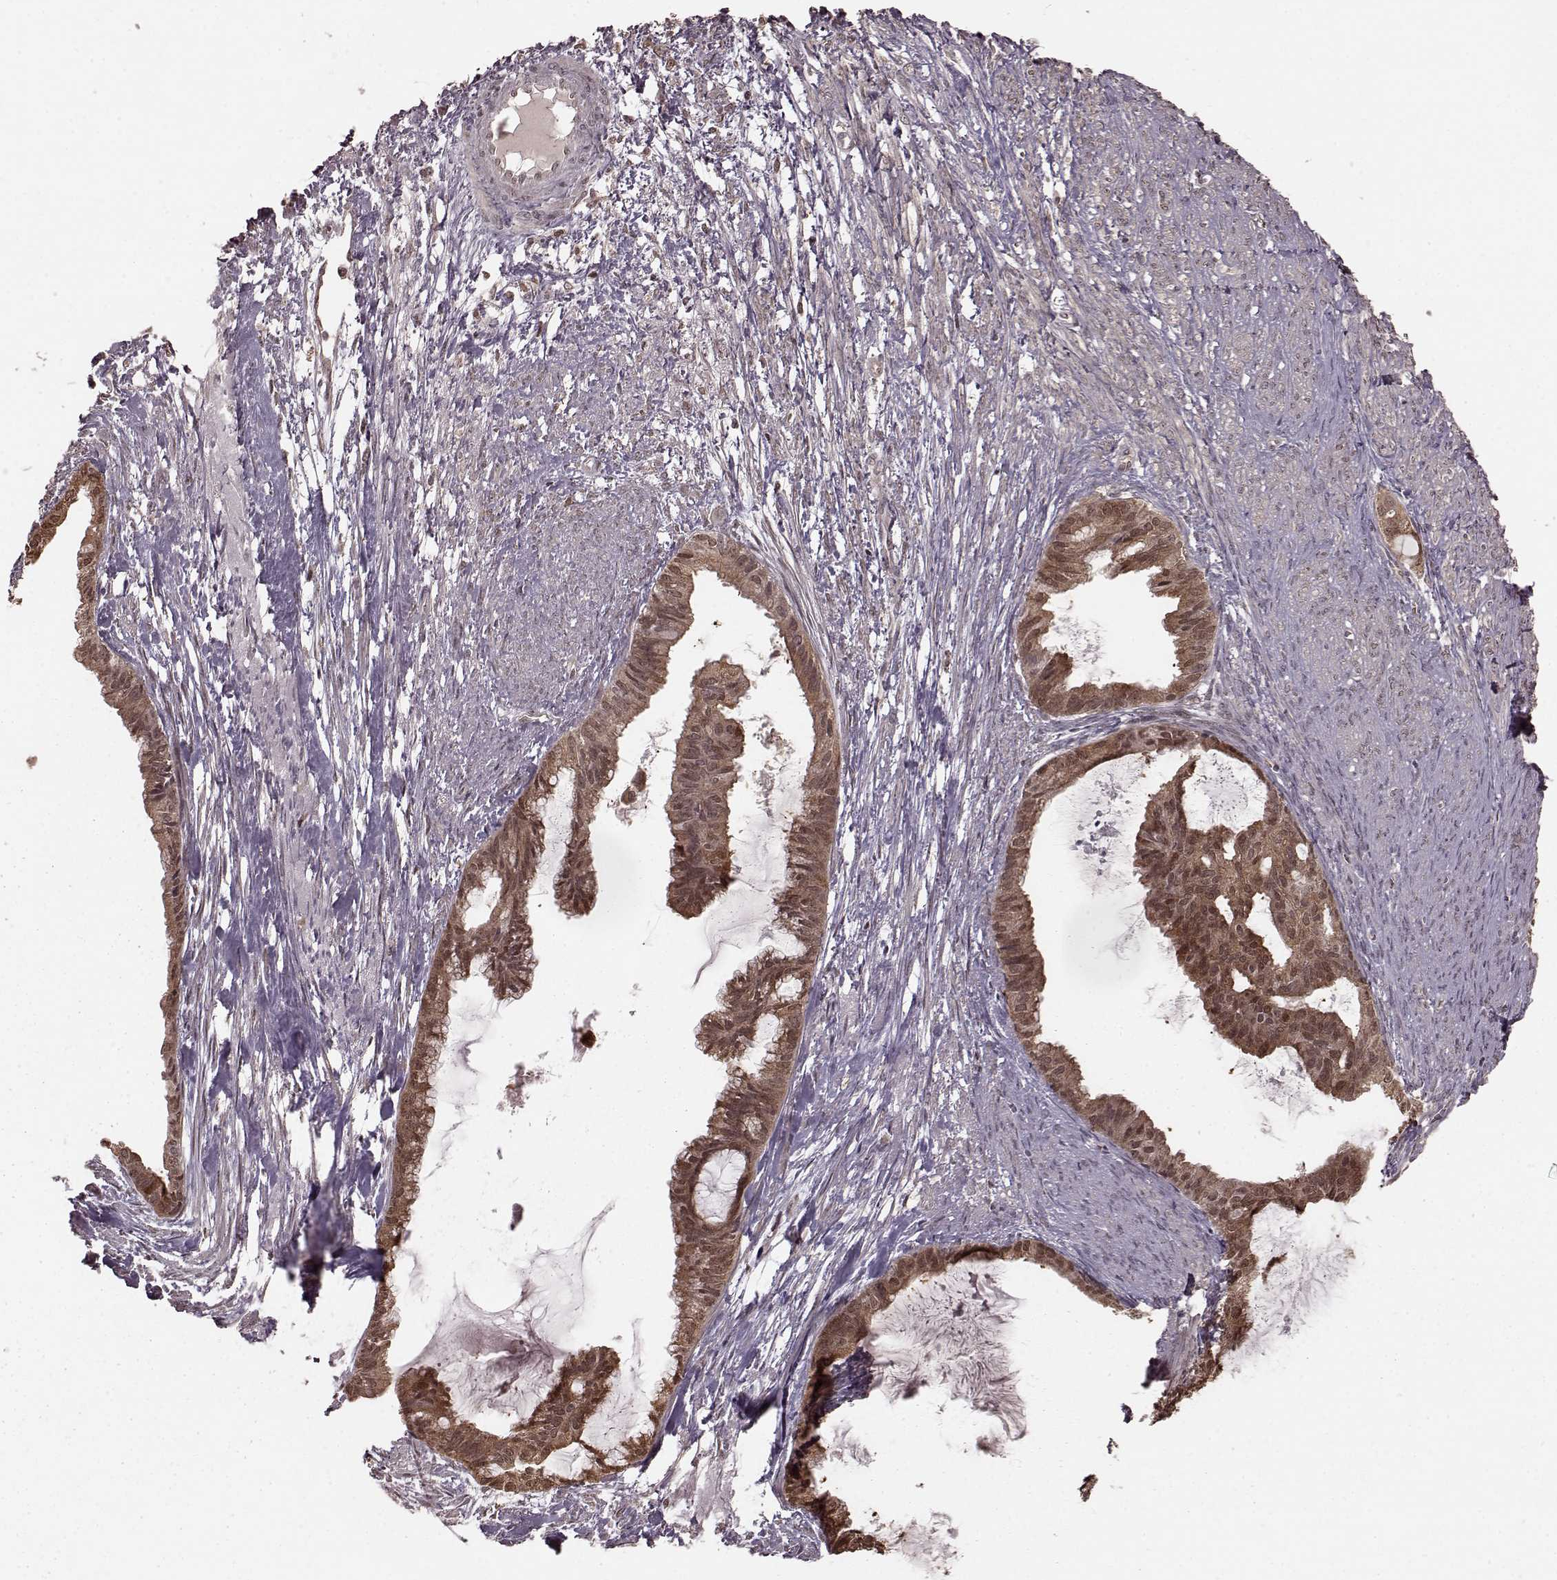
{"staining": {"intensity": "moderate", "quantity": ">75%", "location": "cytoplasmic/membranous,nuclear"}, "tissue": "endometrial cancer", "cell_type": "Tumor cells", "image_type": "cancer", "snomed": [{"axis": "morphology", "description": "Adenocarcinoma, NOS"}, {"axis": "topography", "description": "Endometrium"}], "caption": "There is medium levels of moderate cytoplasmic/membranous and nuclear staining in tumor cells of adenocarcinoma (endometrial), as demonstrated by immunohistochemical staining (brown color).", "gene": "GSS", "patient": {"sex": "female", "age": 86}}